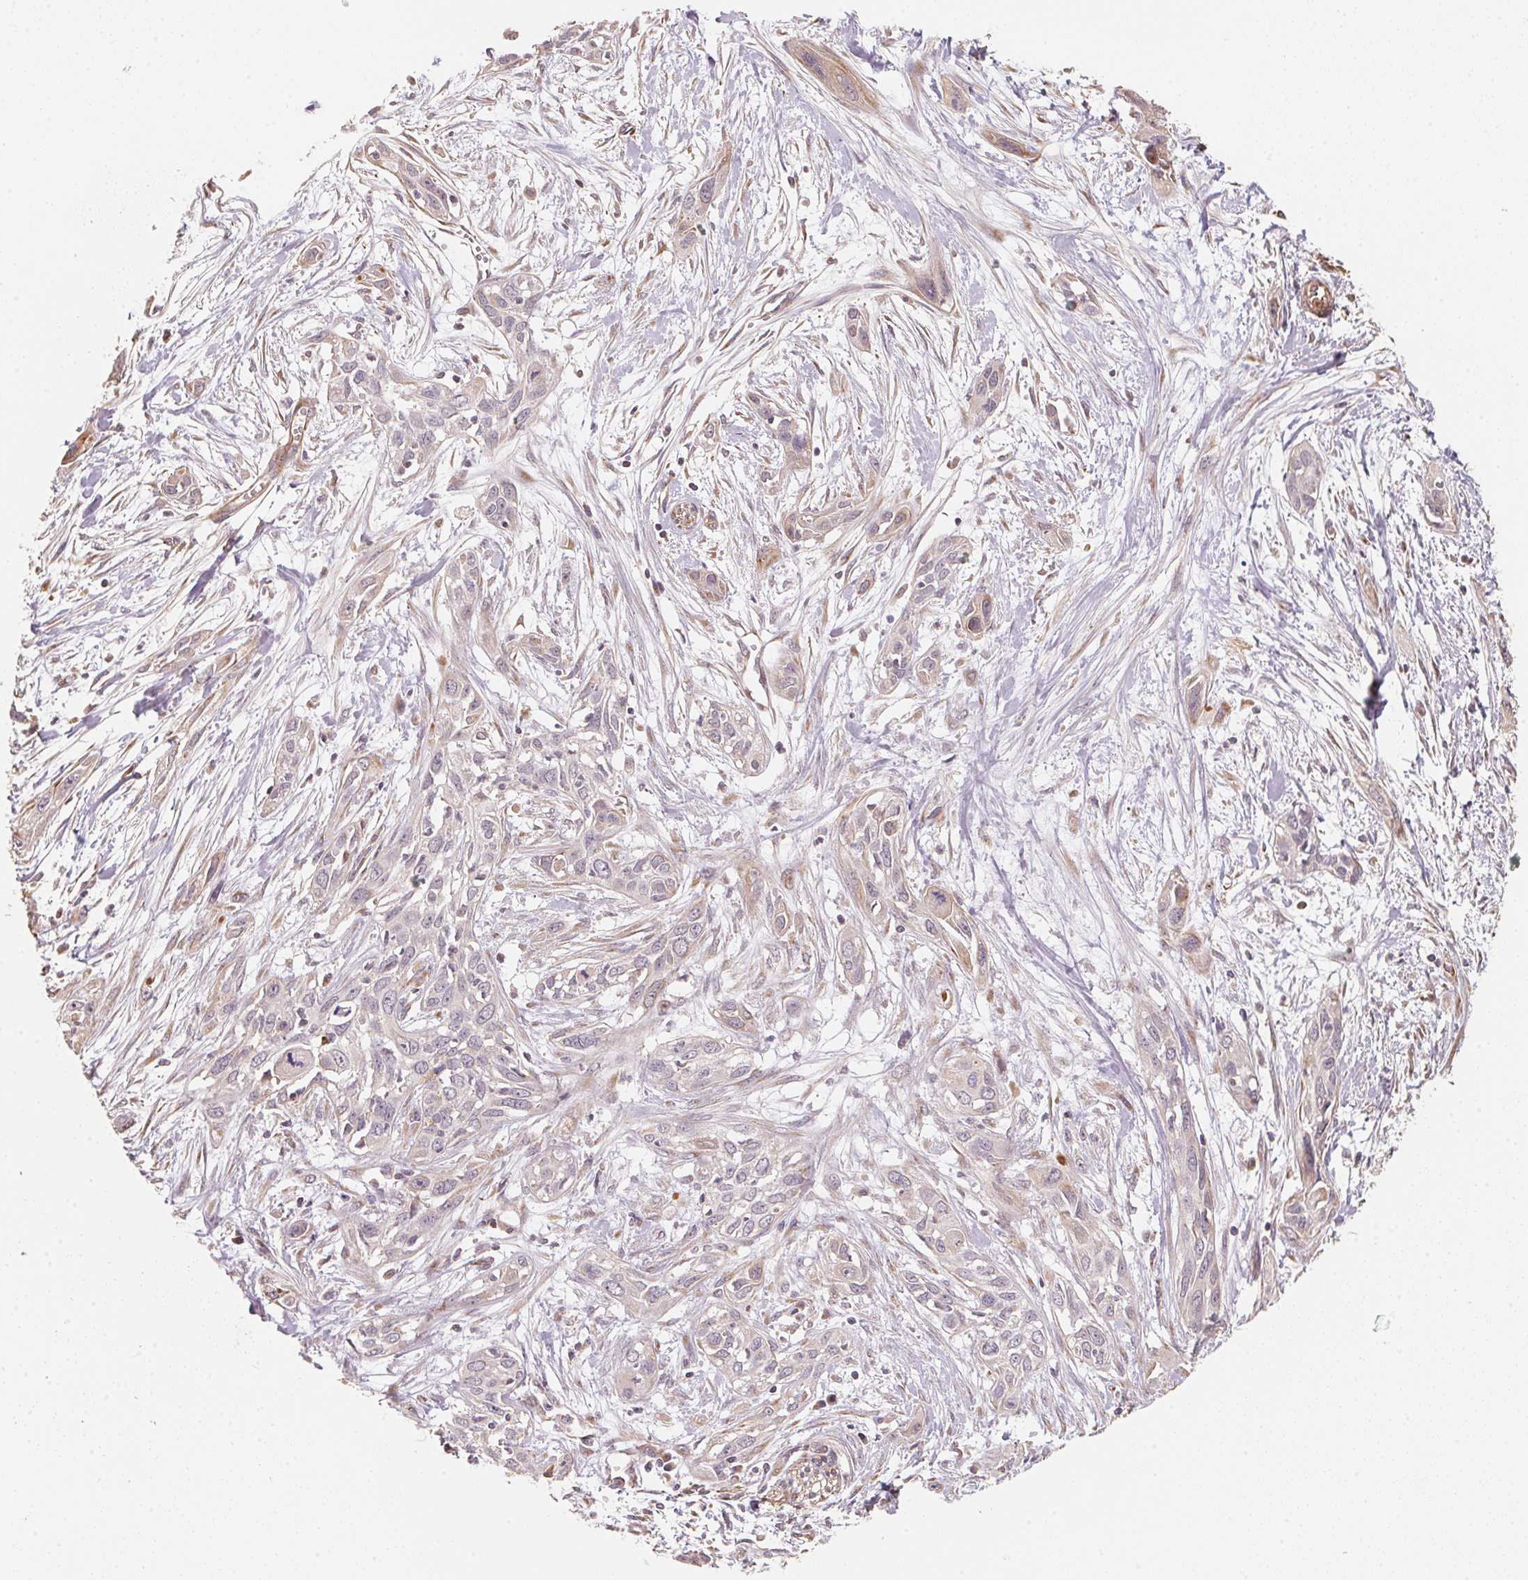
{"staining": {"intensity": "negative", "quantity": "none", "location": "none"}, "tissue": "pancreatic cancer", "cell_type": "Tumor cells", "image_type": "cancer", "snomed": [{"axis": "morphology", "description": "Adenocarcinoma, NOS"}, {"axis": "topography", "description": "Pancreas"}], "caption": "Photomicrograph shows no significant protein positivity in tumor cells of adenocarcinoma (pancreatic).", "gene": "TSPAN12", "patient": {"sex": "female", "age": 55}}